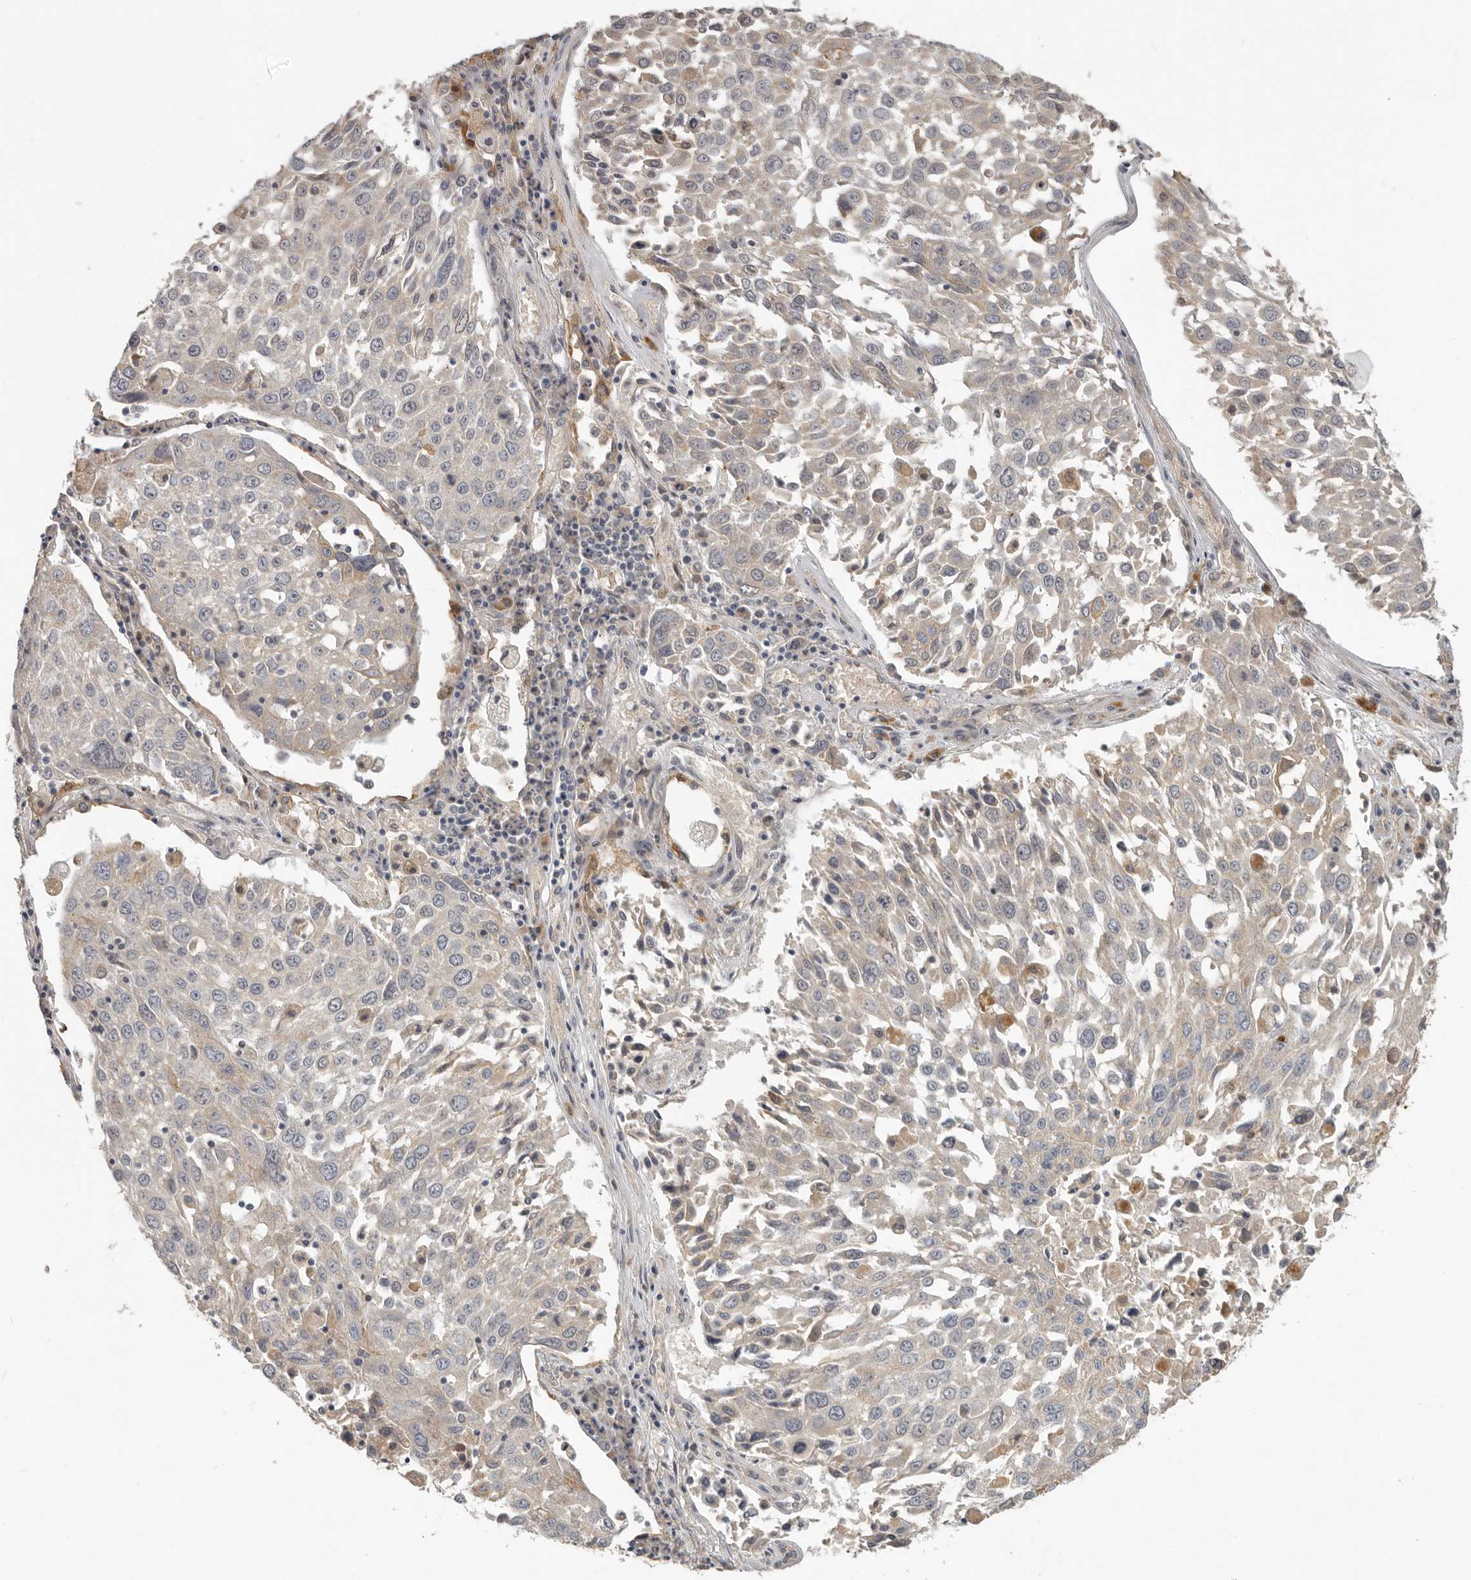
{"staining": {"intensity": "negative", "quantity": "none", "location": "none"}, "tissue": "lung cancer", "cell_type": "Tumor cells", "image_type": "cancer", "snomed": [{"axis": "morphology", "description": "Squamous cell carcinoma, NOS"}, {"axis": "topography", "description": "Lung"}], "caption": "An immunohistochemistry image of lung squamous cell carcinoma is shown. There is no staining in tumor cells of lung squamous cell carcinoma.", "gene": "UNK", "patient": {"sex": "male", "age": 65}}